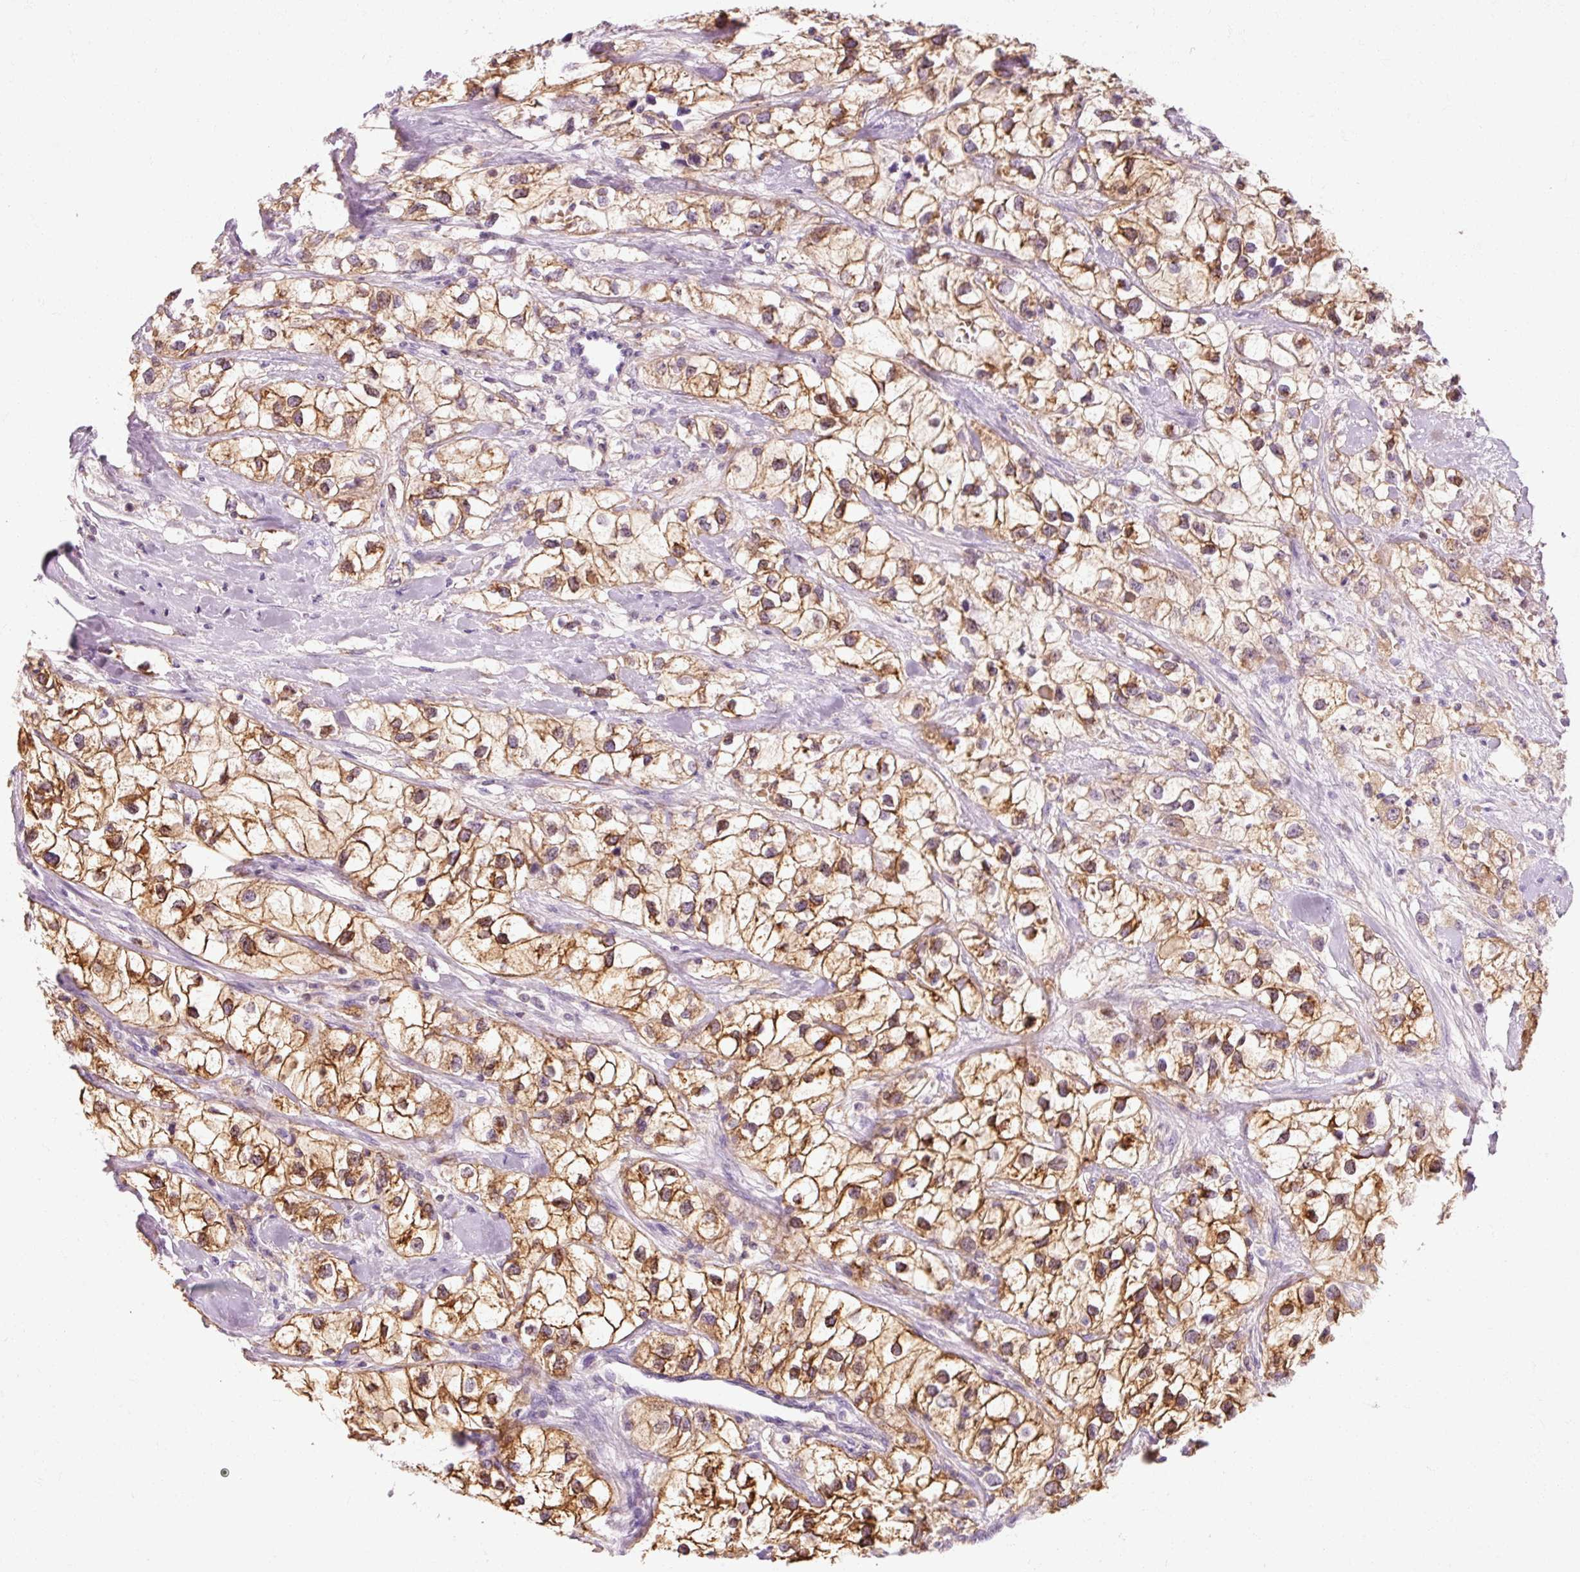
{"staining": {"intensity": "moderate", "quantity": ">75%", "location": "cytoplasmic/membranous"}, "tissue": "renal cancer", "cell_type": "Tumor cells", "image_type": "cancer", "snomed": [{"axis": "morphology", "description": "Adenocarcinoma, NOS"}, {"axis": "topography", "description": "Kidney"}], "caption": "Immunohistochemical staining of renal cancer (adenocarcinoma) displays medium levels of moderate cytoplasmic/membranous staining in about >75% of tumor cells. The protein of interest is shown in brown color, while the nuclei are stained blue.", "gene": "OR8K1", "patient": {"sex": "male", "age": 59}}